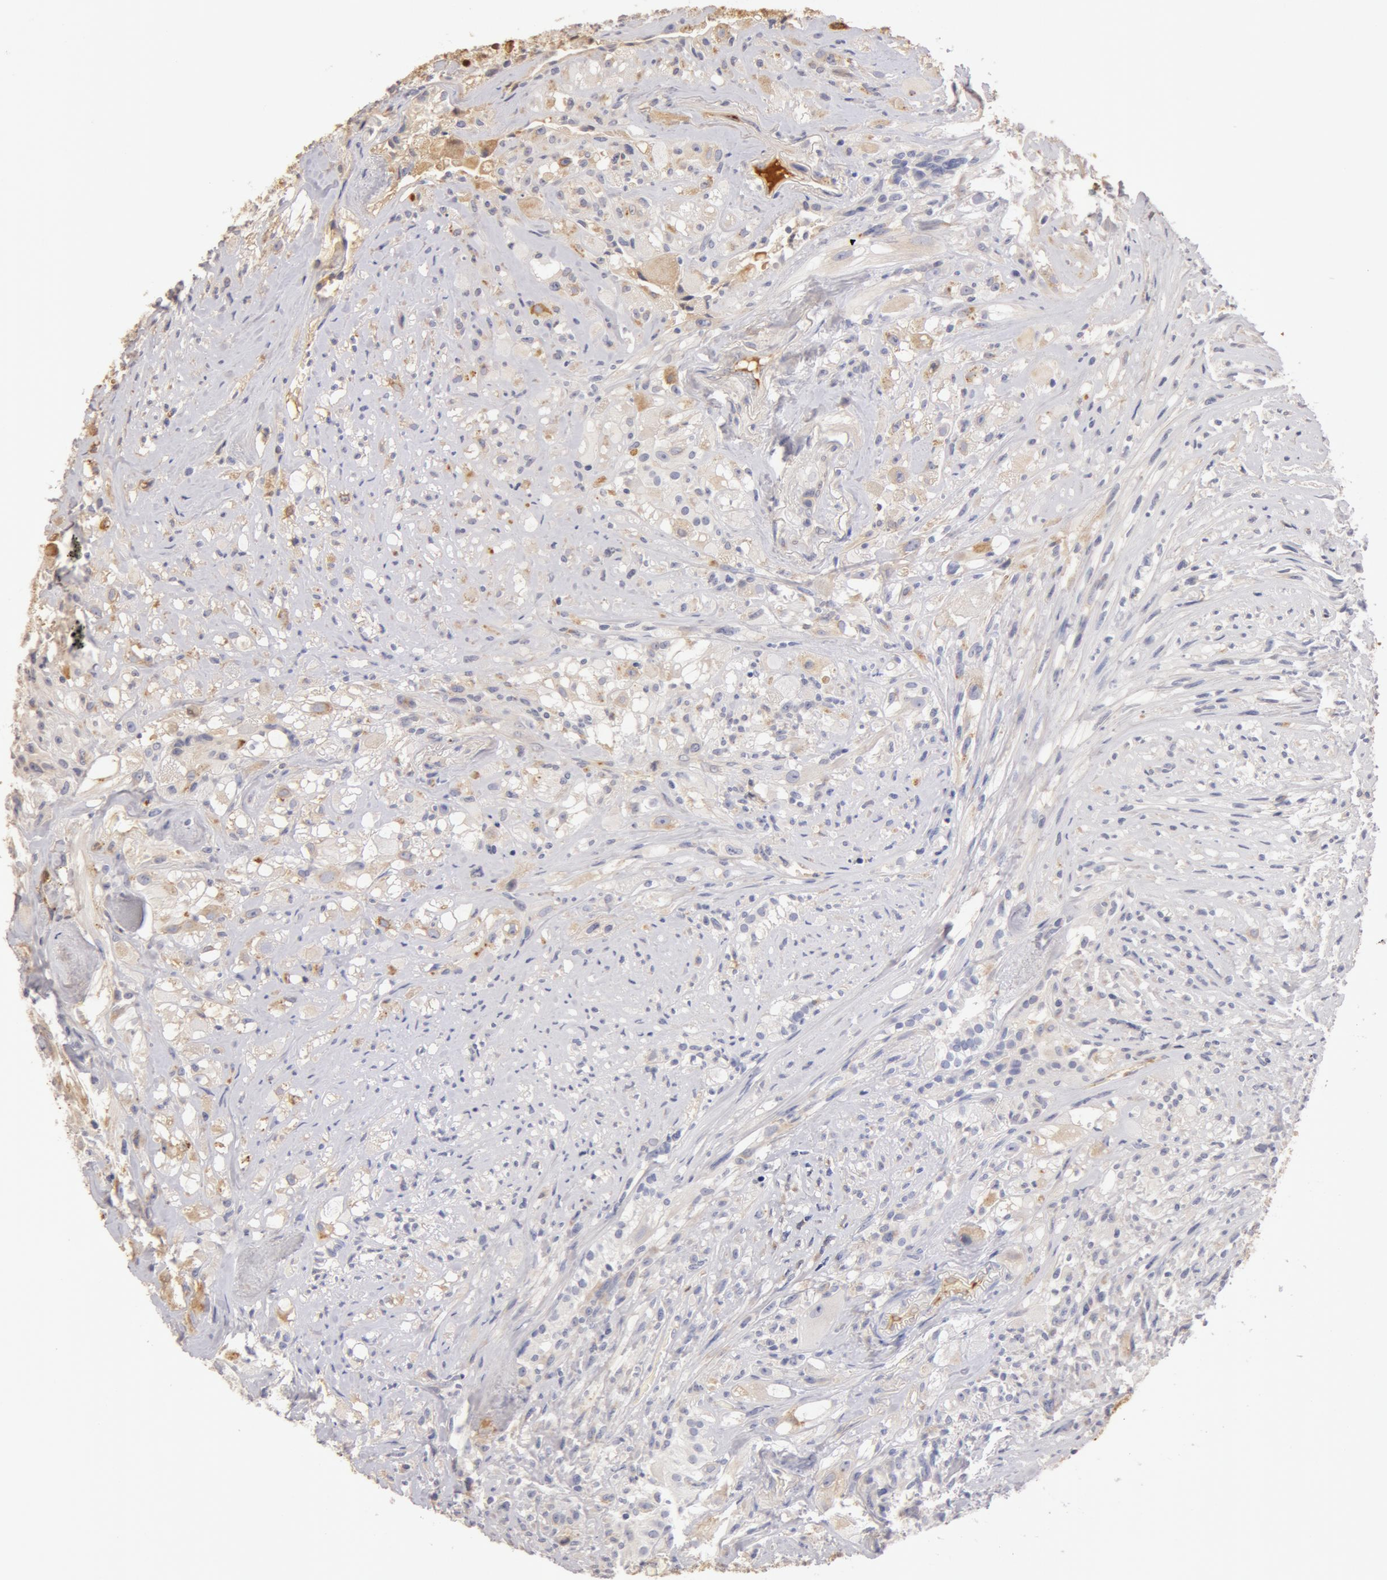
{"staining": {"intensity": "weak", "quantity": "<25%", "location": "cytoplasmic/membranous"}, "tissue": "glioma", "cell_type": "Tumor cells", "image_type": "cancer", "snomed": [{"axis": "morphology", "description": "Glioma, malignant, High grade"}, {"axis": "topography", "description": "Brain"}], "caption": "This is an IHC image of human malignant high-grade glioma. There is no expression in tumor cells.", "gene": "TF", "patient": {"sex": "male", "age": 48}}